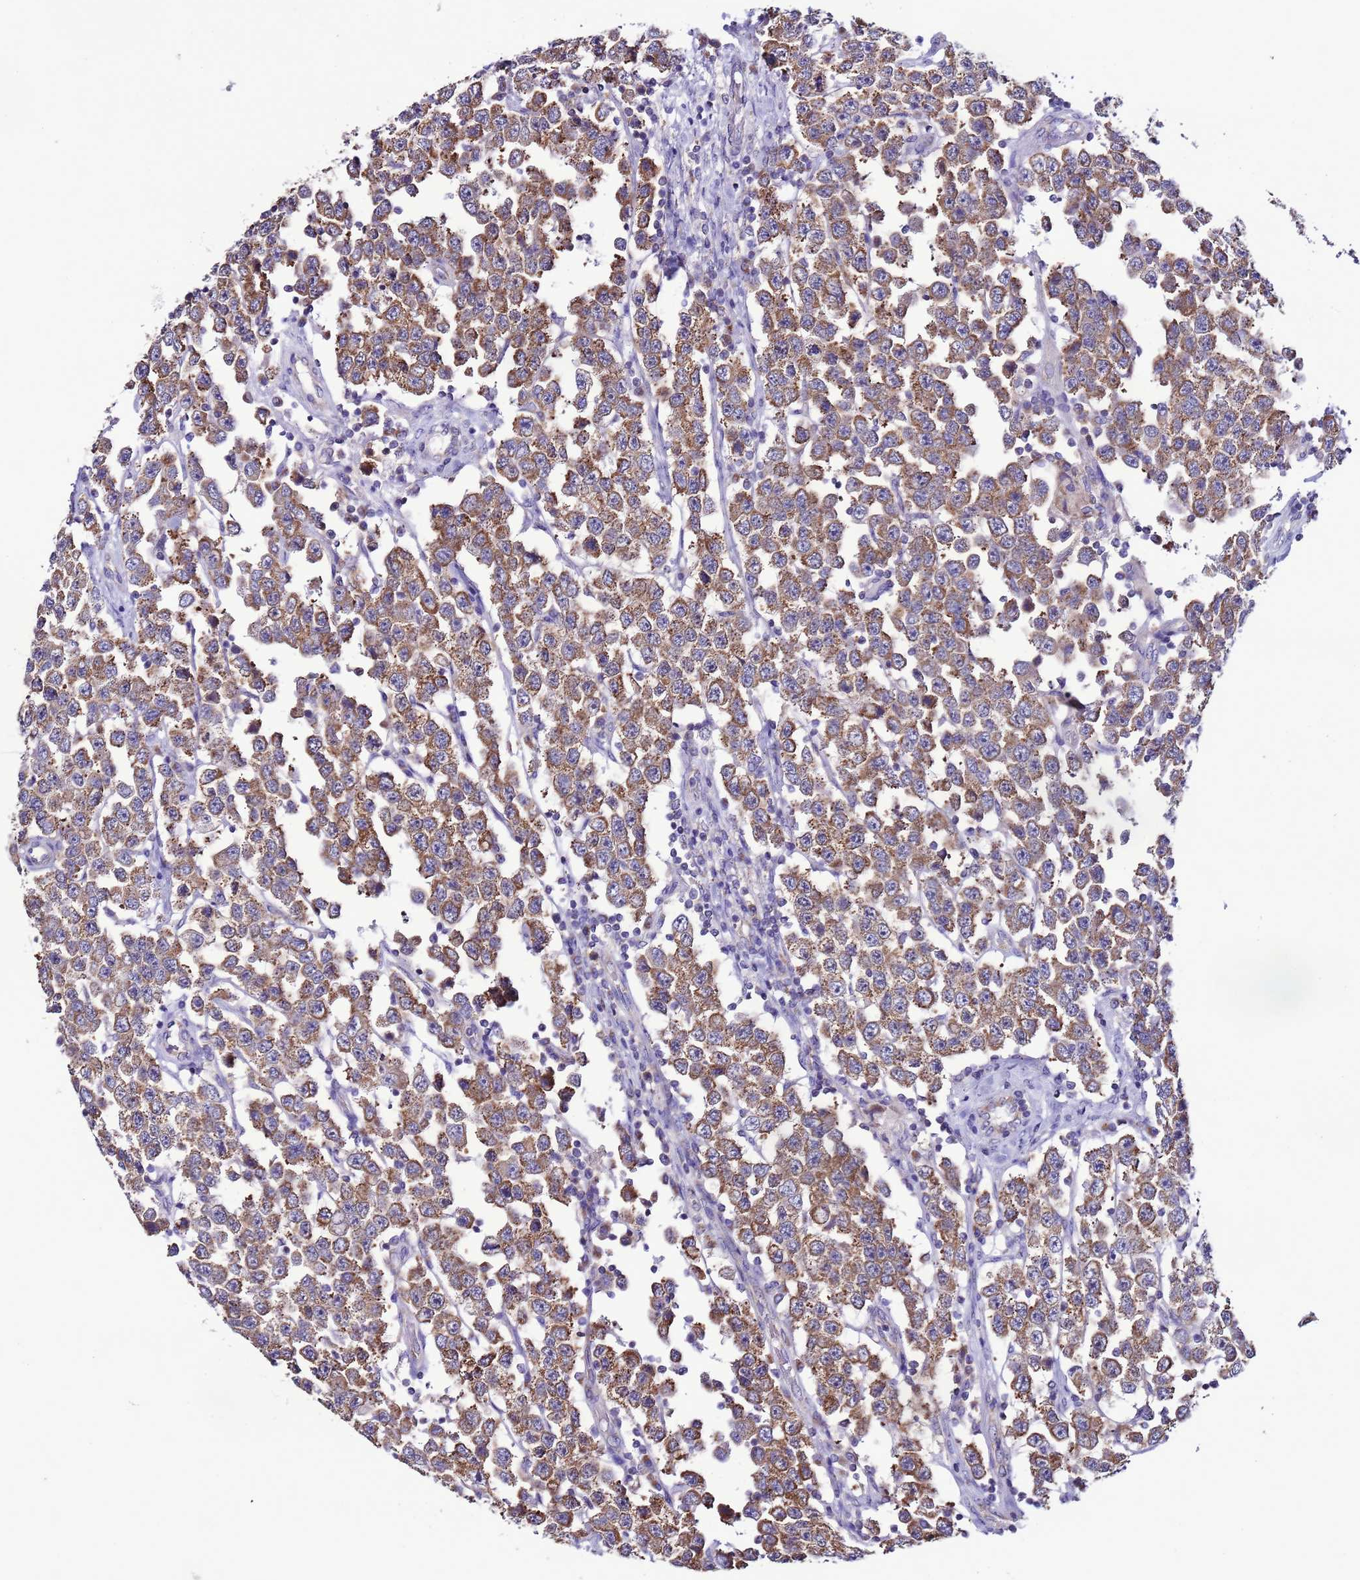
{"staining": {"intensity": "moderate", "quantity": ">75%", "location": "cytoplasmic/membranous"}, "tissue": "testis cancer", "cell_type": "Tumor cells", "image_type": "cancer", "snomed": [{"axis": "morphology", "description": "Seminoma, NOS"}, {"axis": "topography", "description": "Testis"}], "caption": "Immunohistochemical staining of testis cancer (seminoma) reveals moderate cytoplasmic/membranous protein expression in about >75% of tumor cells.", "gene": "AHI1", "patient": {"sex": "male", "age": 28}}